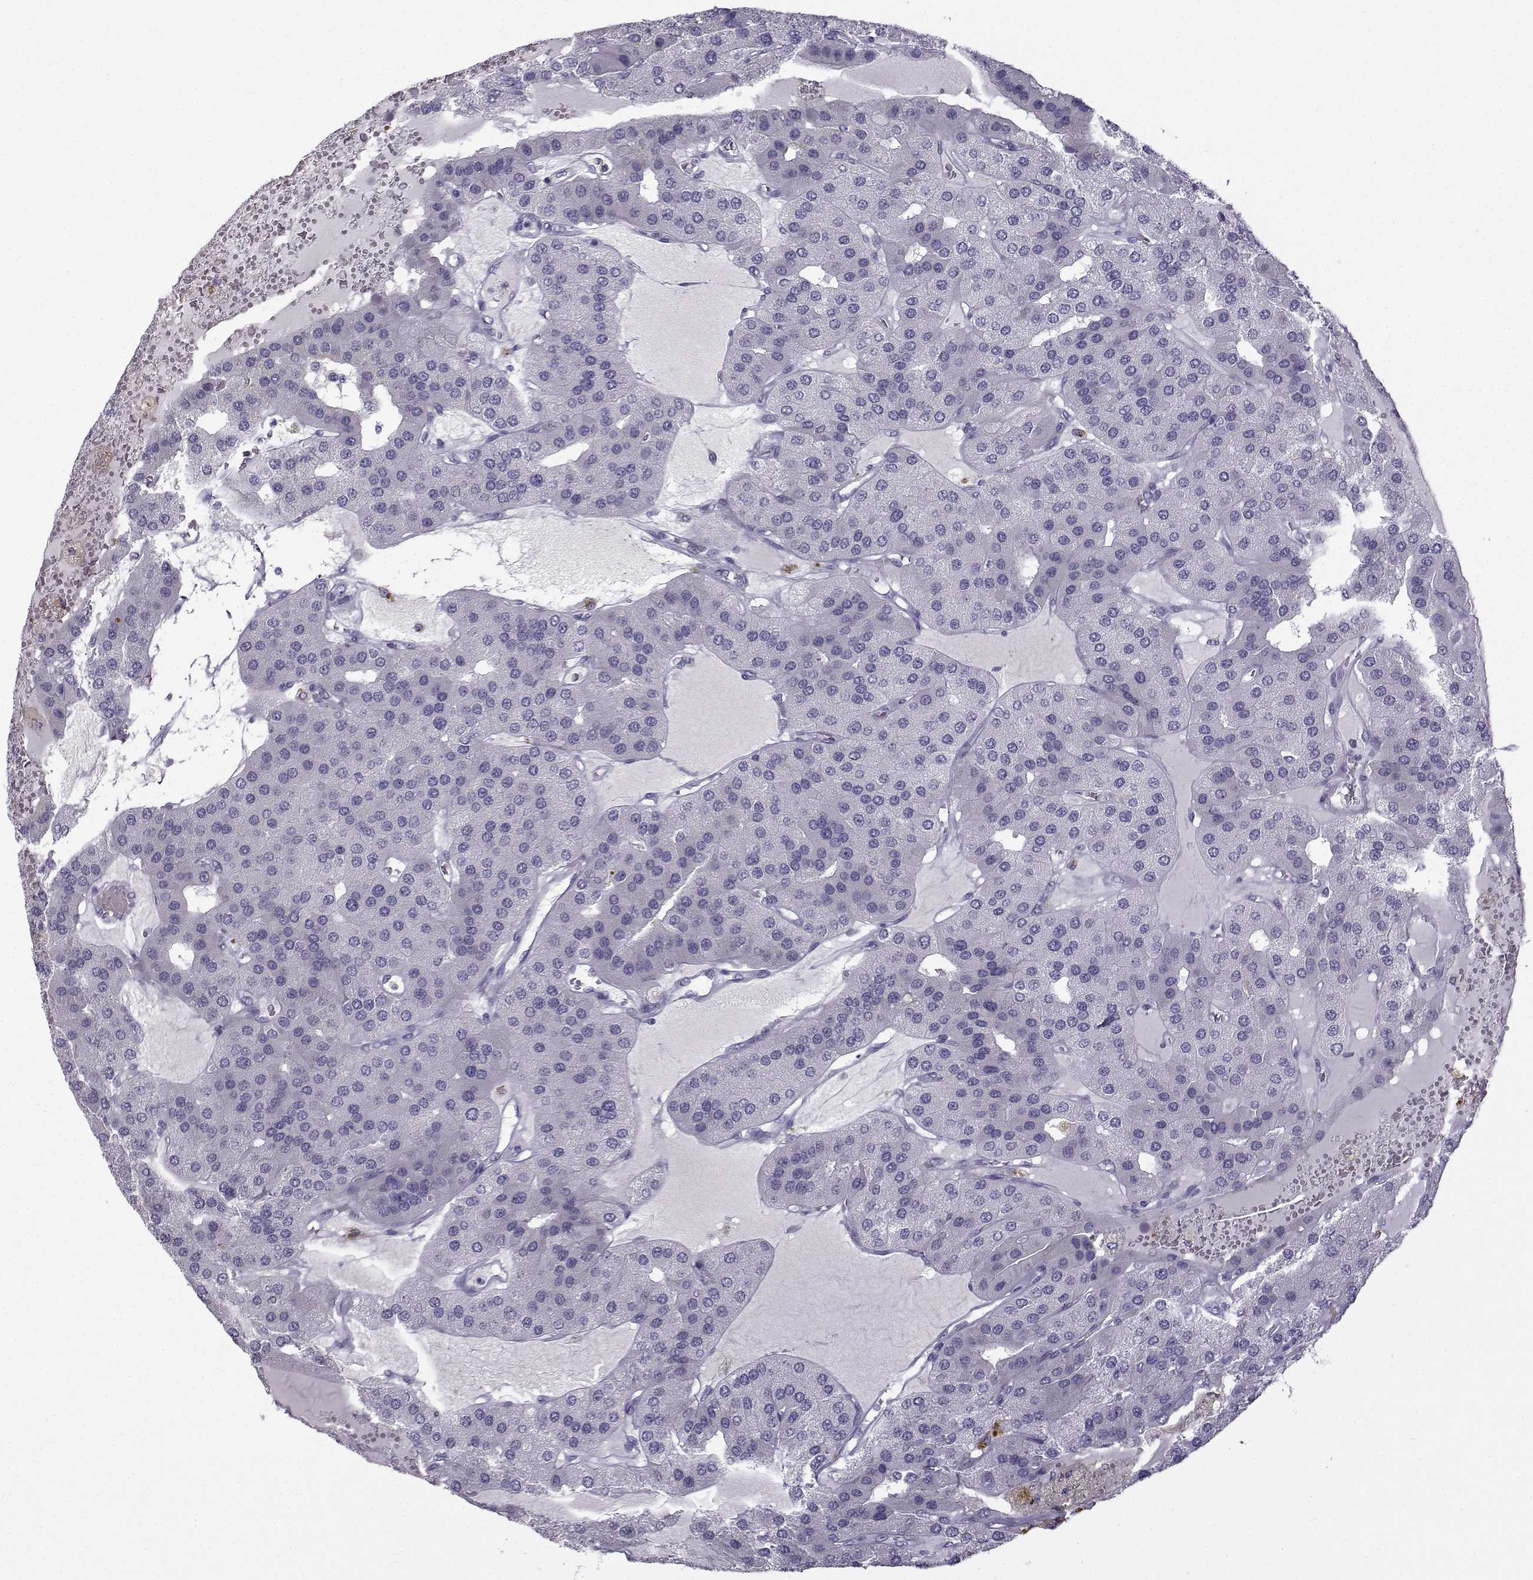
{"staining": {"intensity": "negative", "quantity": "none", "location": "none"}, "tissue": "parathyroid gland", "cell_type": "Glandular cells", "image_type": "normal", "snomed": [{"axis": "morphology", "description": "Normal tissue, NOS"}, {"axis": "morphology", "description": "Adenoma, NOS"}, {"axis": "topography", "description": "Parathyroid gland"}], "caption": "Immunohistochemical staining of unremarkable human parathyroid gland exhibits no significant staining in glandular cells.", "gene": "ROPN1B", "patient": {"sex": "female", "age": 86}}